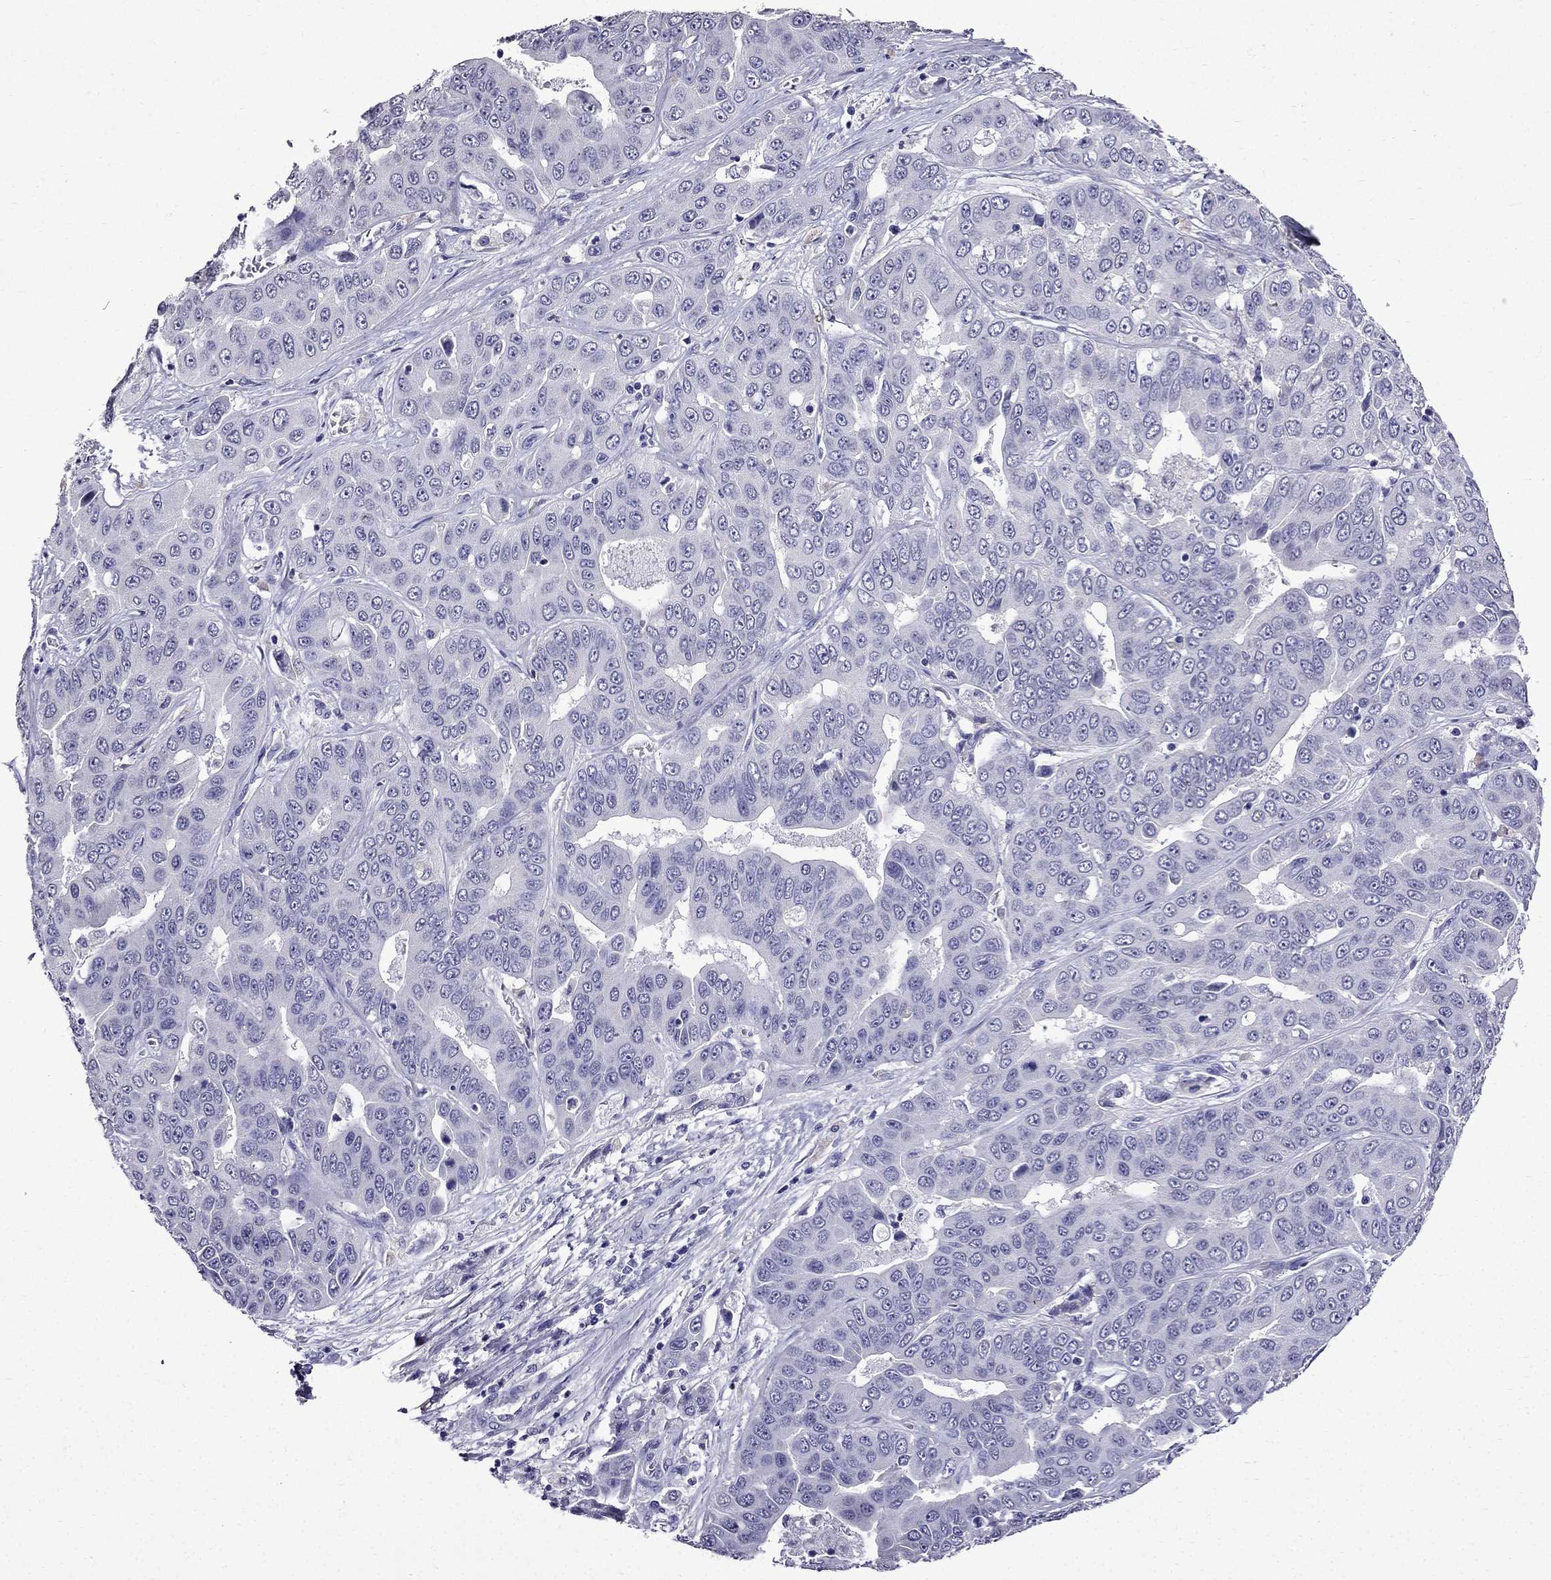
{"staining": {"intensity": "negative", "quantity": "none", "location": "none"}, "tissue": "liver cancer", "cell_type": "Tumor cells", "image_type": "cancer", "snomed": [{"axis": "morphology", "description": "Cholangiocarcinoma"}, {"axis": "topography", "description": "Liver"}], "caption": "Liver cholangiocarcinoma stained for a protein using immunohistochemistry demonstrates no positivity tumor cells.", "gene": "DNAH17", "patient": {"sex": "female", "age": 52}}